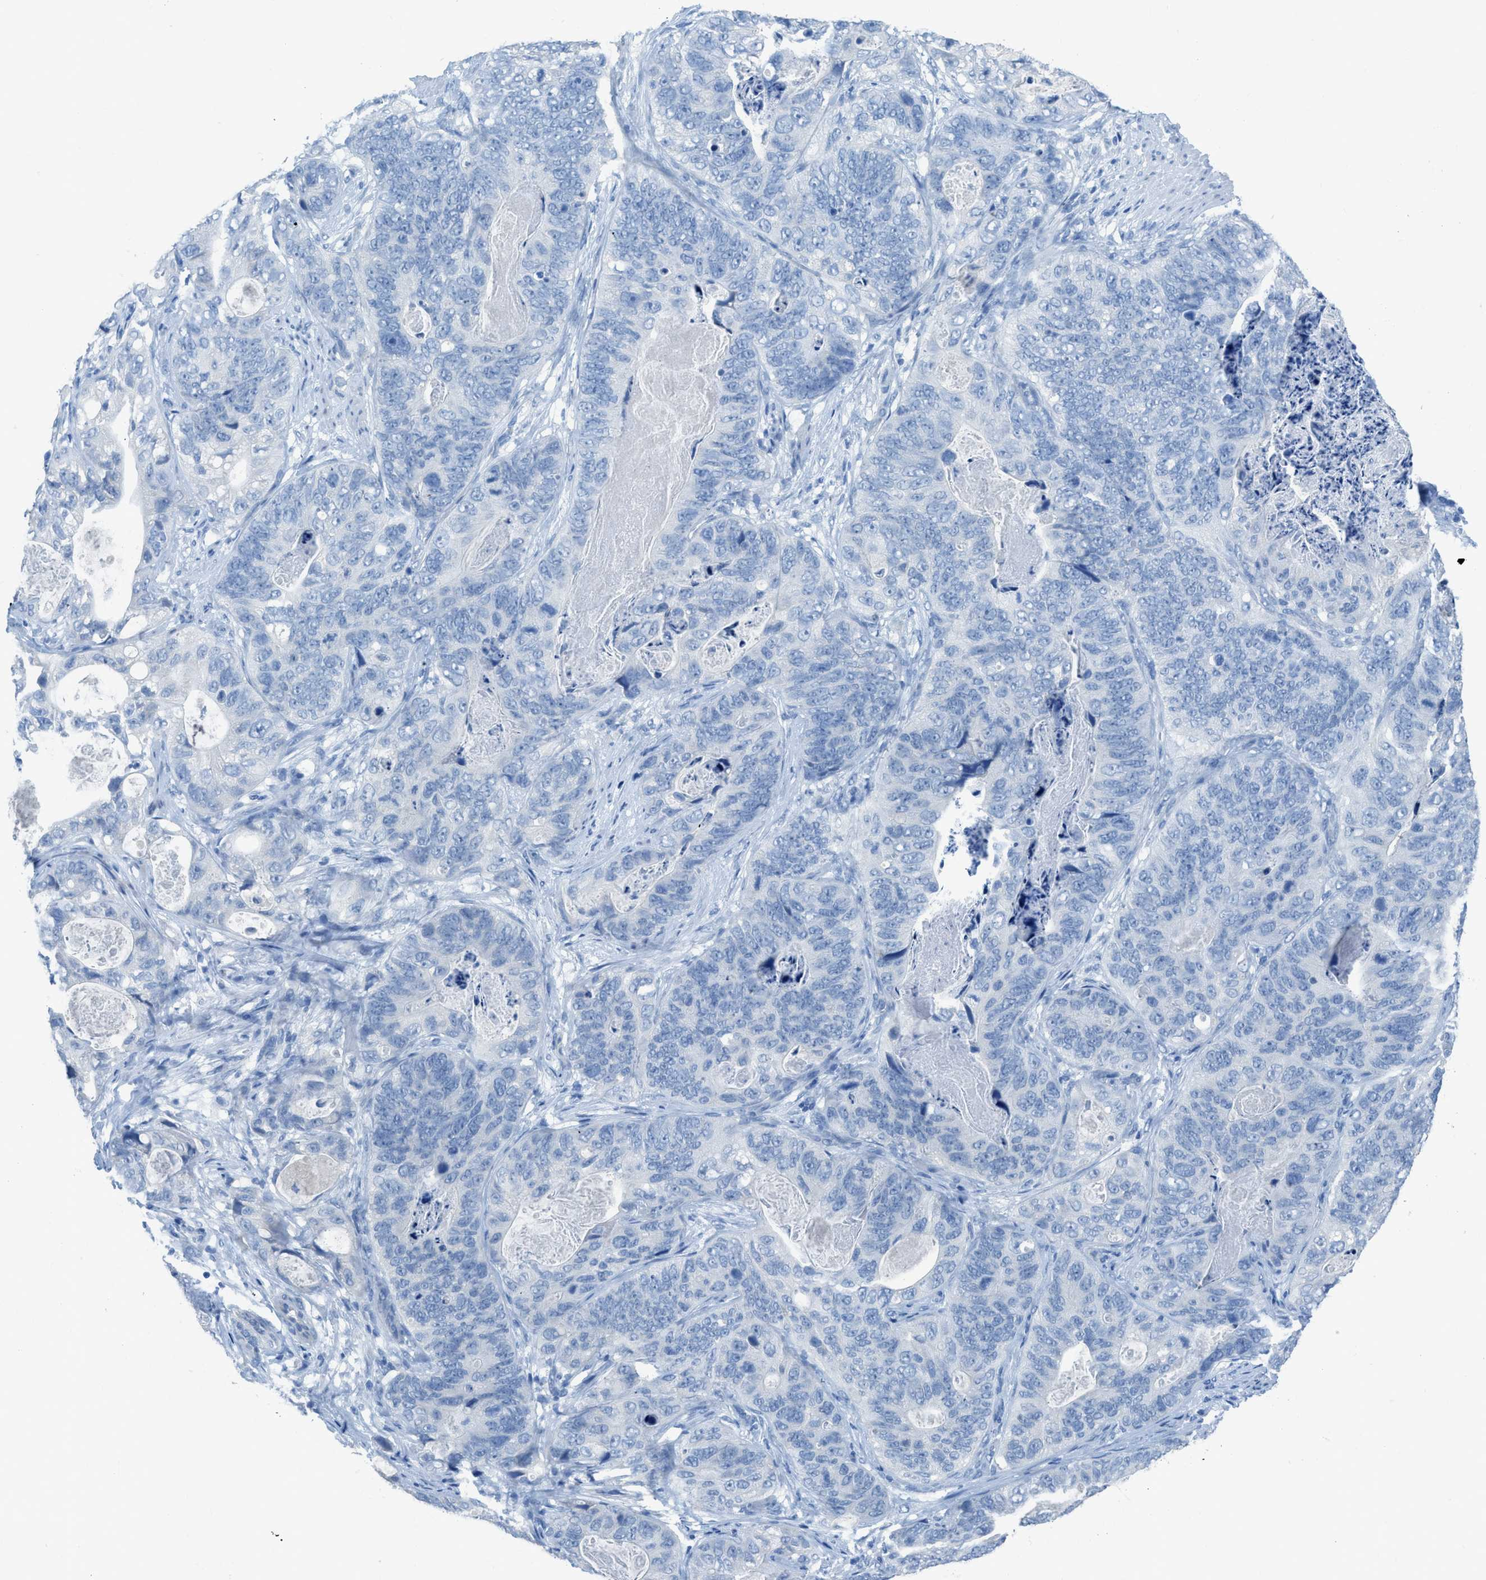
{"staining": {"intensity": "negative", "quantity": "none", "location": "none"}, "tissue": "stomach cancer", "cell_type": "Tumor cells", "image_type": "cancer", "snomed": [{"axis": "morphology", "description": "Adenocarcinoma, NOS"}, {"axis": "topography", "description": "Stomach"}], "caption": "Immunohistochemical staining of adenocarcinoma (stomach) reveals no significant positivity in tumor cells.", "gene": "ACAN", "patient": {"sex": "female", "age": 89}}